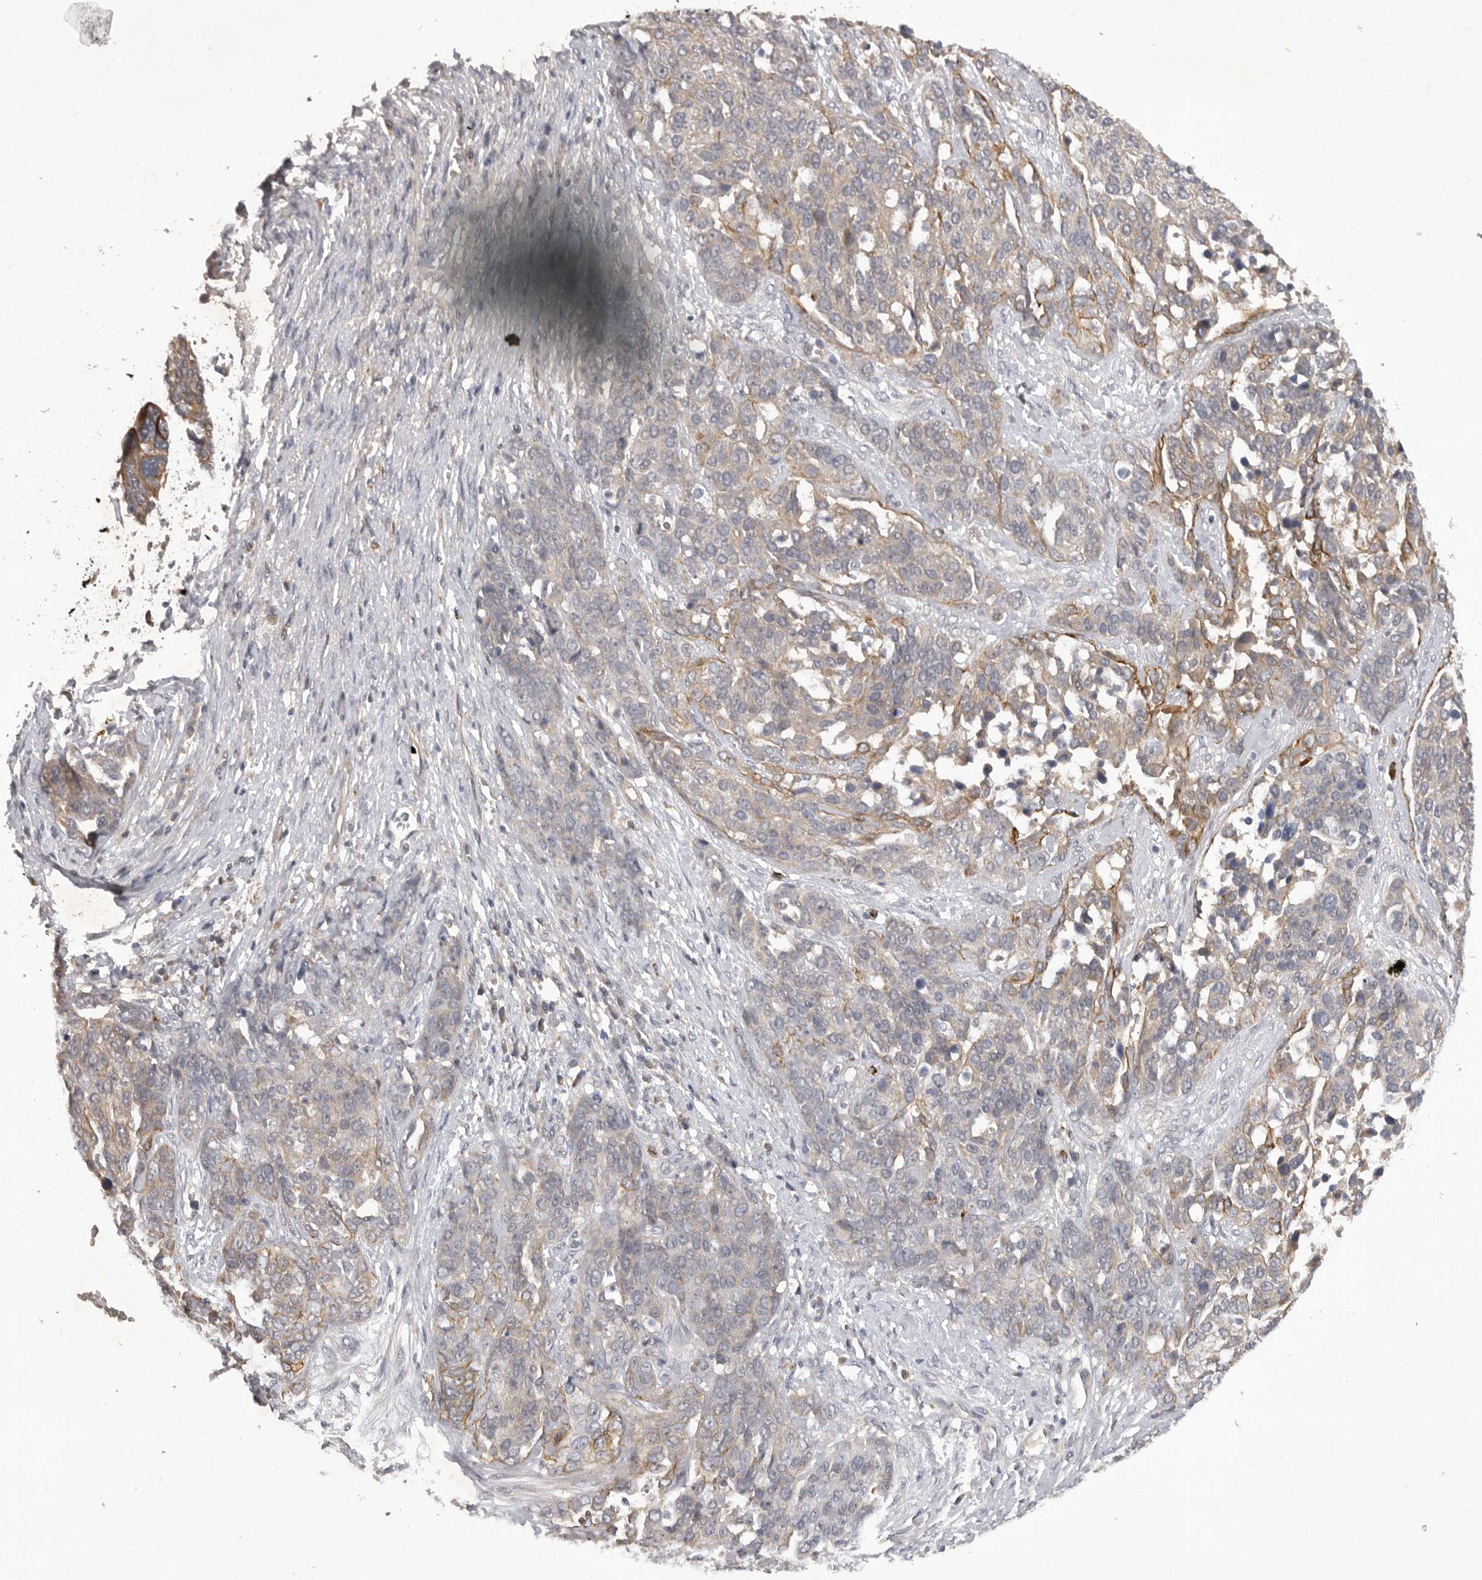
{"staining": {"intensity": "weak", "quantity": "<25%", "location": "cytoplasmic/membranous"}, "tissue": "ovarian cancer", "cell_type": "Tumor cells", "image_type": "cancer", "snomed": [{"axis": "morphology", "description": "Cystadenocarcinoma, serous, NOS"}, {"axis": "topography", "description": "Ovary"}], "caption": "Immunohistochemical staining of human serous cystadenocarcinoma (ovarian) displays no significant expression in tumor cells.", "gene": "DHDDS", "patient": {"sex": "female", "age": 44}}